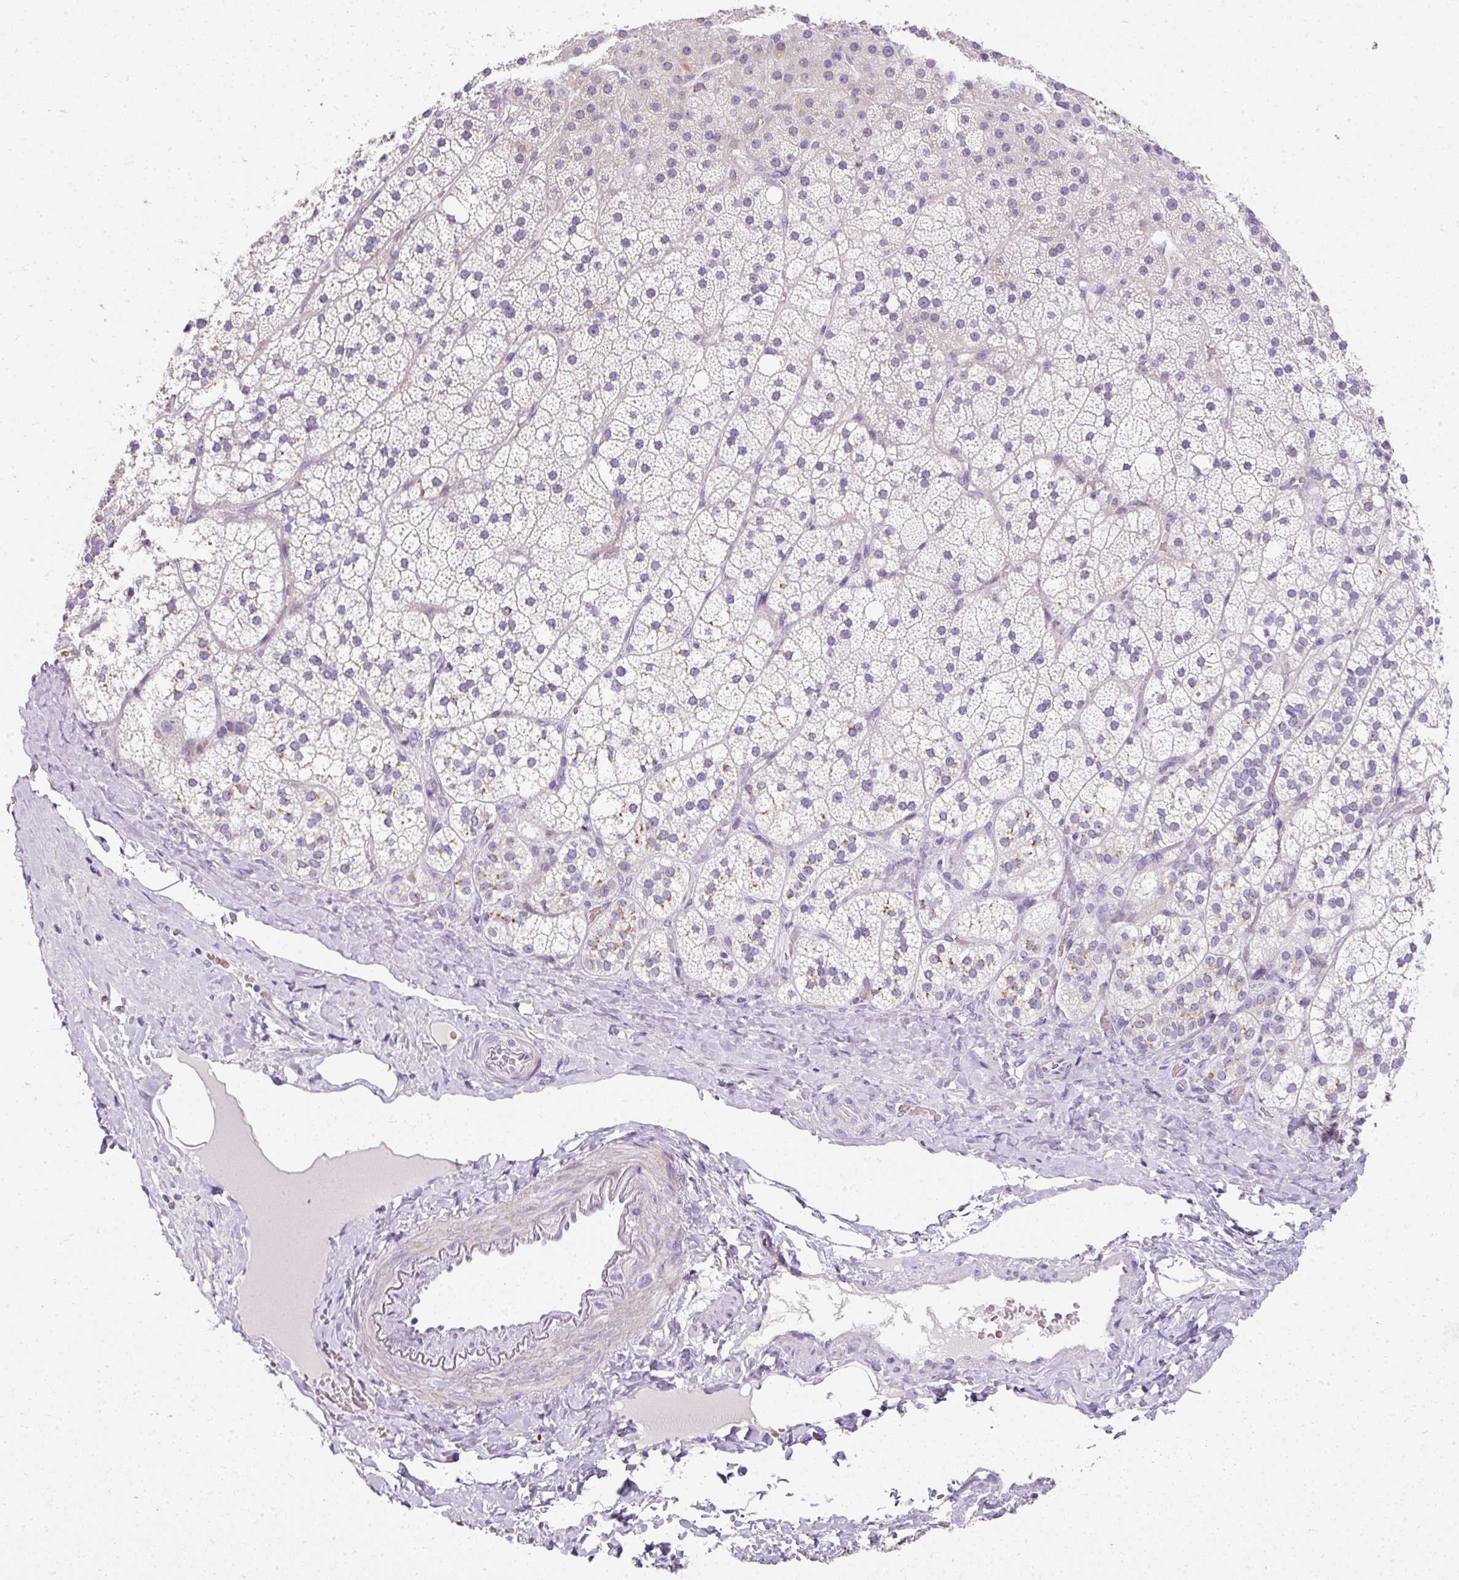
{"staining": {"intensity": "moderate", "quantity": "<25%", "location": "cytoplasmic/membranous"}, "tissue": "adrenal gland", "cell_type": "Glandular cells", "image_type": "normal", "snomed": [{"axis": "morphology", "description": "Normal tissue, NOS"}, {"axis": "topography", "description": "Adrenal gland"}], "caption": "Moderate cytoplasmic/membranous expression for a protein is appreciated in about <25% of glandular cells of benign adrenal gland using IHC.", "gene": "DTX4", "patient": {"sex": "male", "age": 53}}